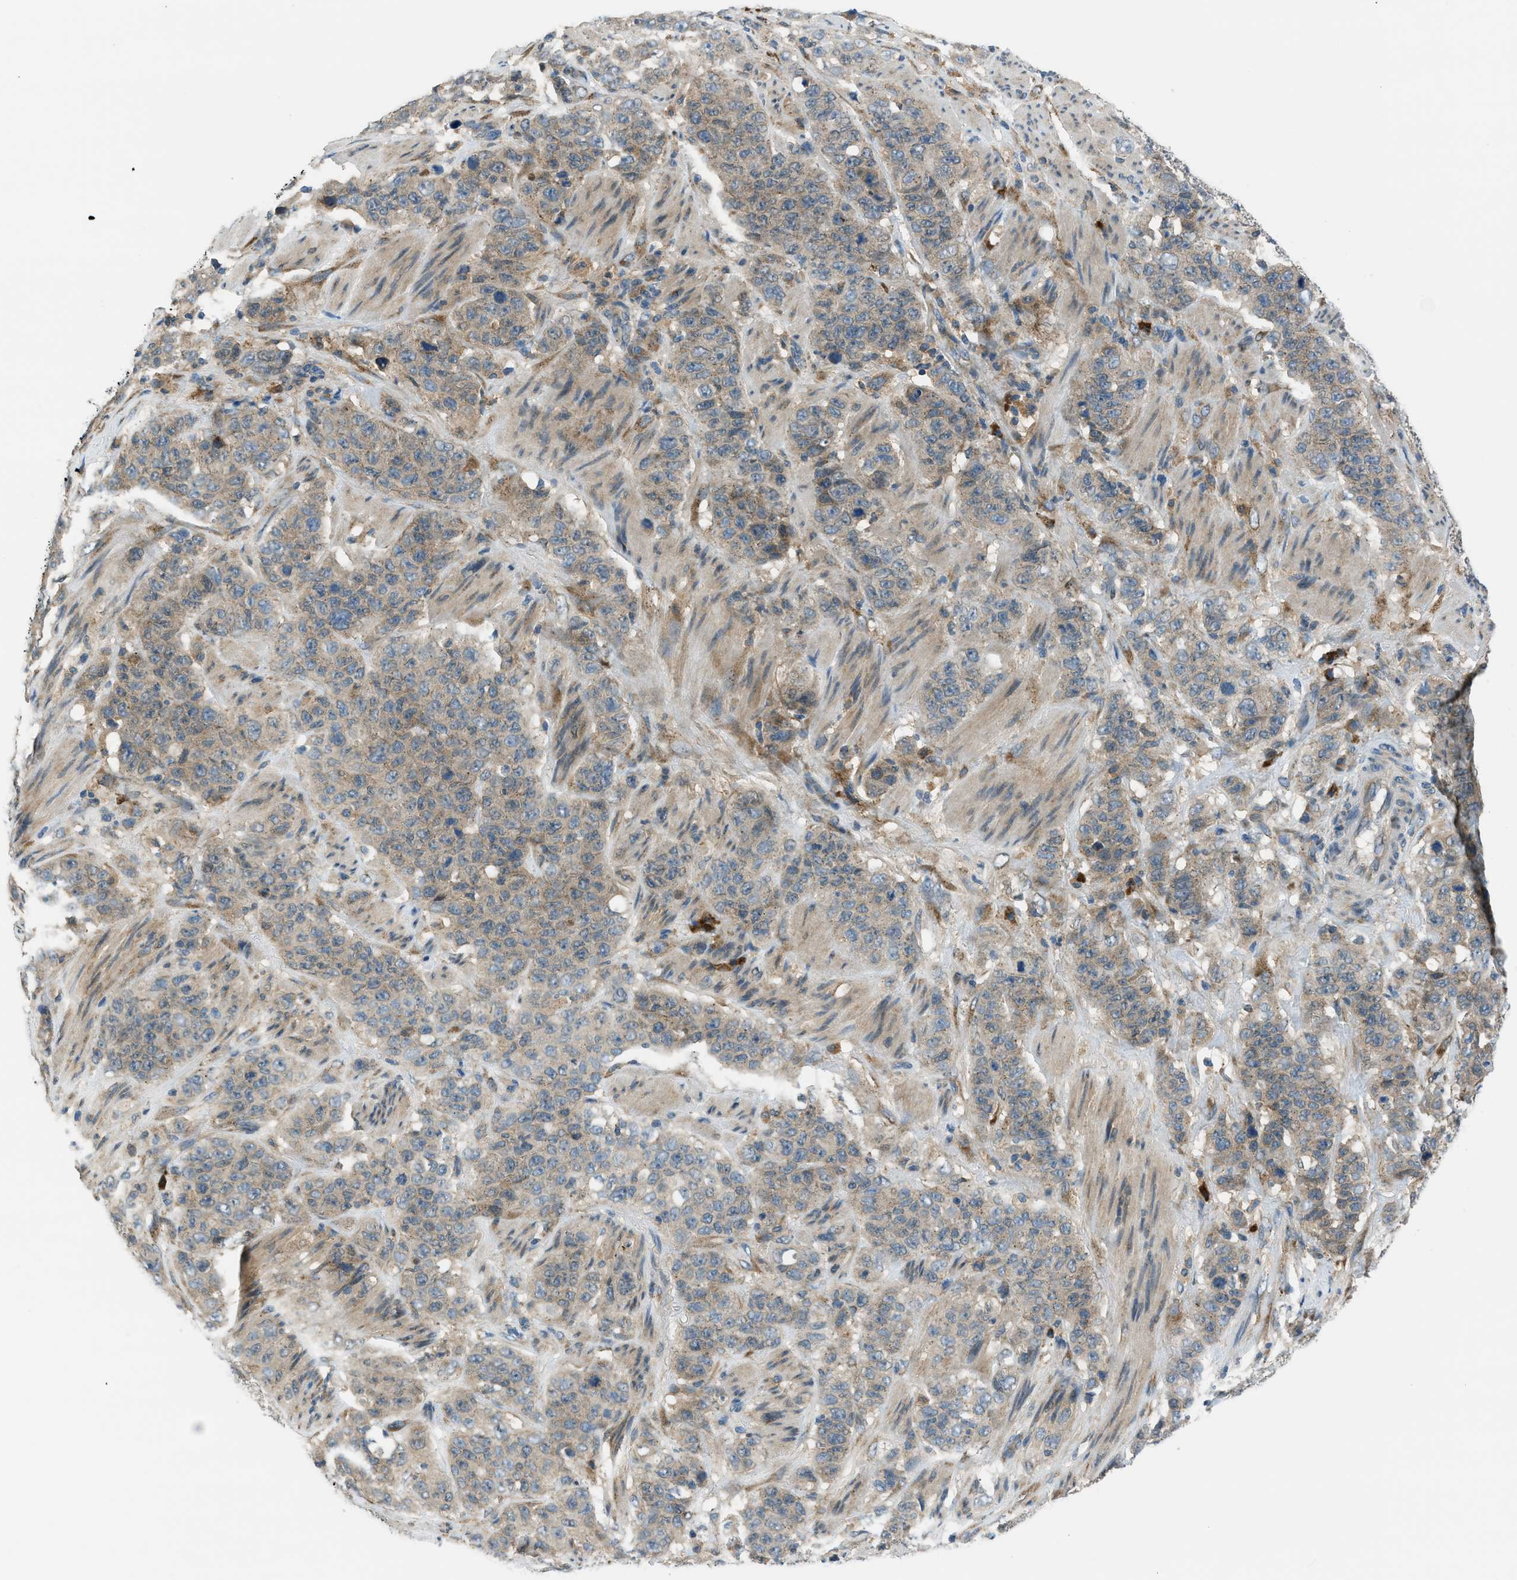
{"staining": {"intensity": "weak", "quantity": ">75%", "location": "cytoplasmic/membranous"}, "tissue": "stomach cancer", "cell_type": "Tumor cells", "image_type": "cancer", "snomed": [{"axis": "morphology", "description": "Adenocarcinoma, NOS"}, {"axis": "topography", "description": "Stomach"}], "caption": "Immunohistochemistry of stomach adenocarcinoma demonstrates low levels of weak cytoplasmic/membranous staining in approximately >75% of tumor cells. (DAB (3,3'-diaminobenzidine) IHC with brightfield microscopy, high magnification).", "gene": "EDARADD", "patient": {"sex": "male", "age": 48}}